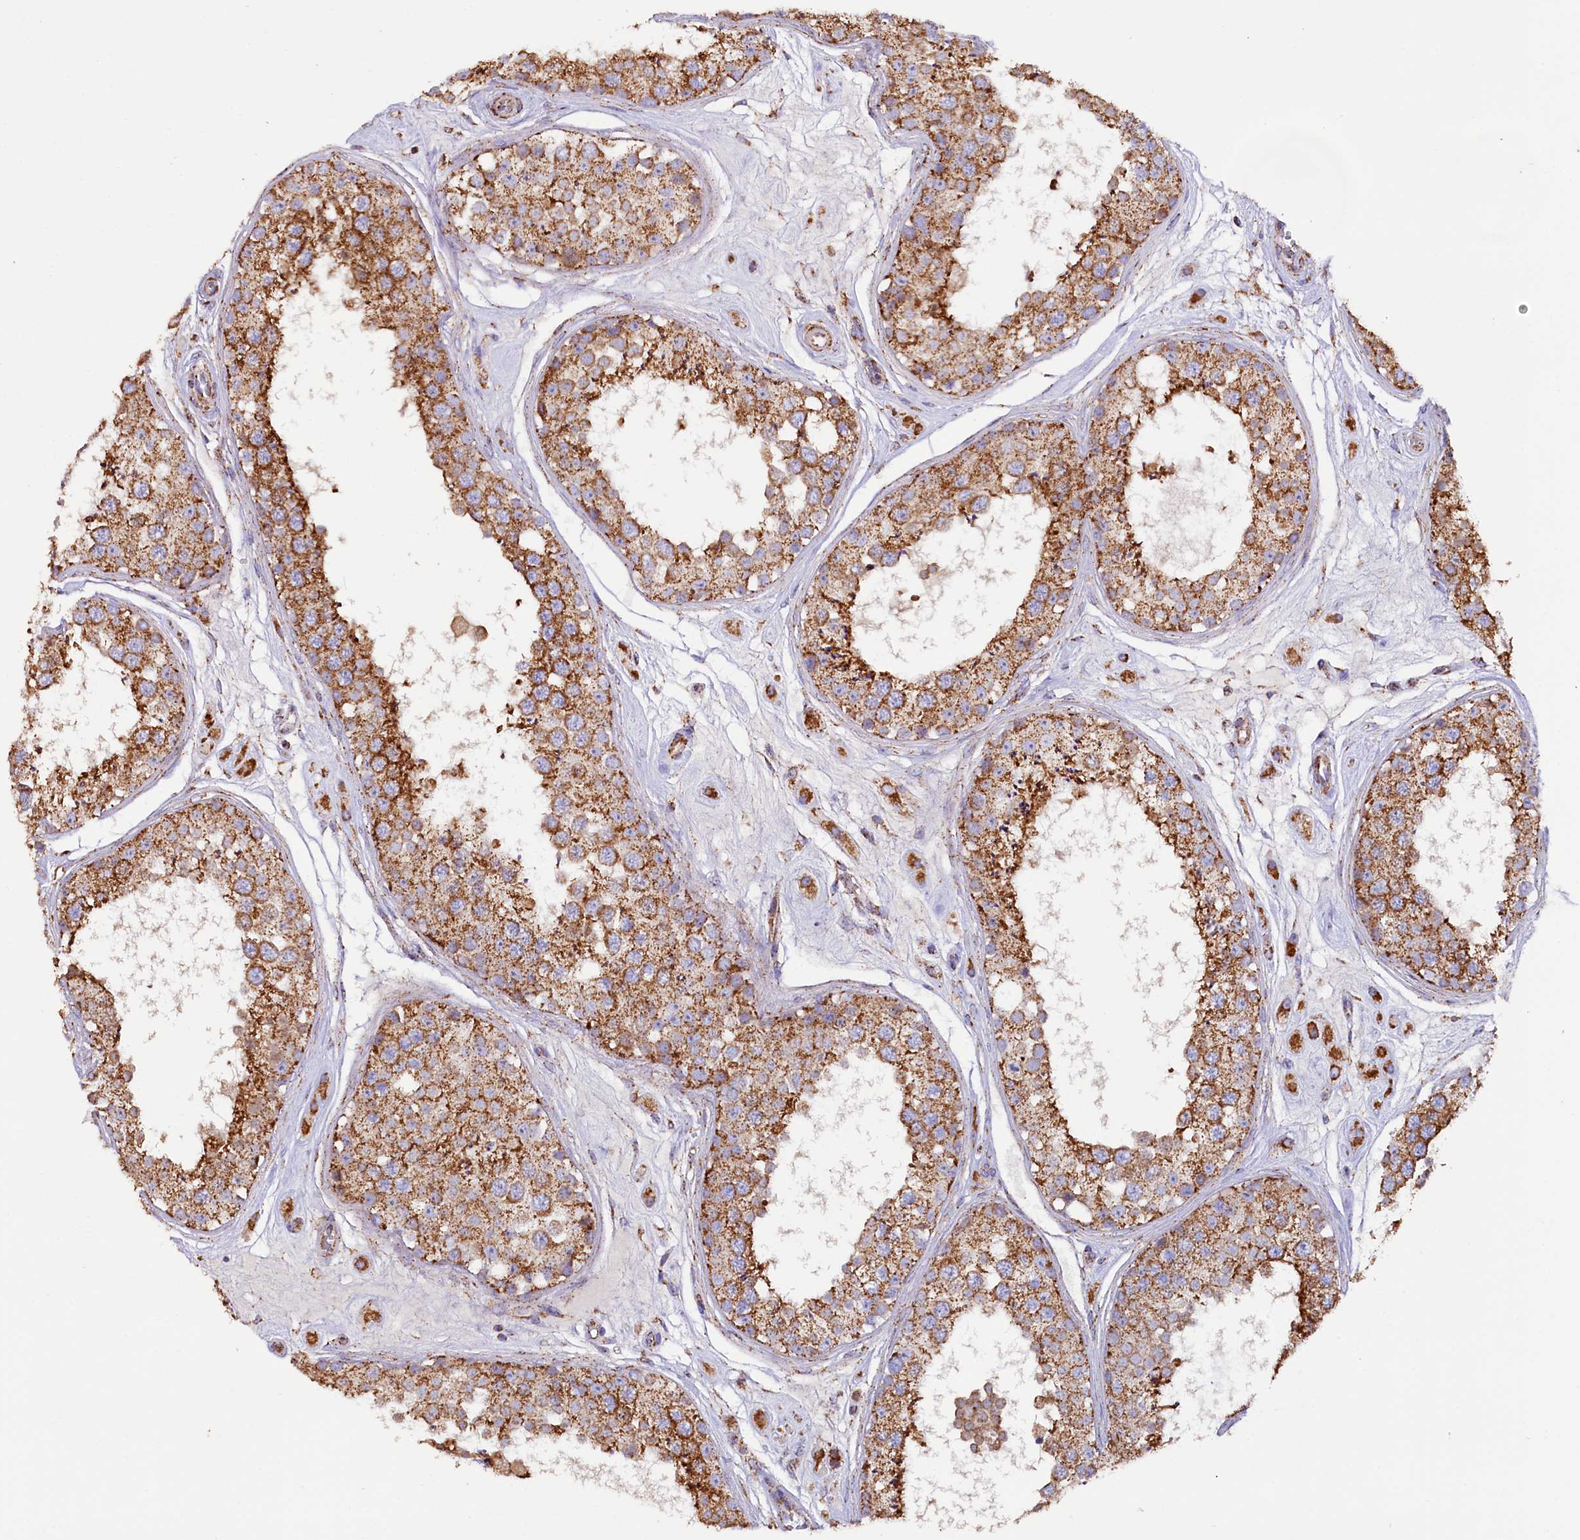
{"staining": {"intensity": "strong", "quantity": ">75%", "location": "cytoplasmic/membranous"}, "tissue": "testis", "cell_type": "Cells in seminiferous ducts", "image_type": "normal", "snomed": [{"axis": "morphology", "description": "Normal tissue, NOS"}, {"axis": "topography", "description": "Testis"}], "caption": "This is an image of immunohistochemistry (IHC) staining of benign testis, which shows strong positivity in the cytoplasmic/membranous of cells in seminiferous ducts.", "gene": "APLP2", "patient": {"sex": "male", "age": 25}}